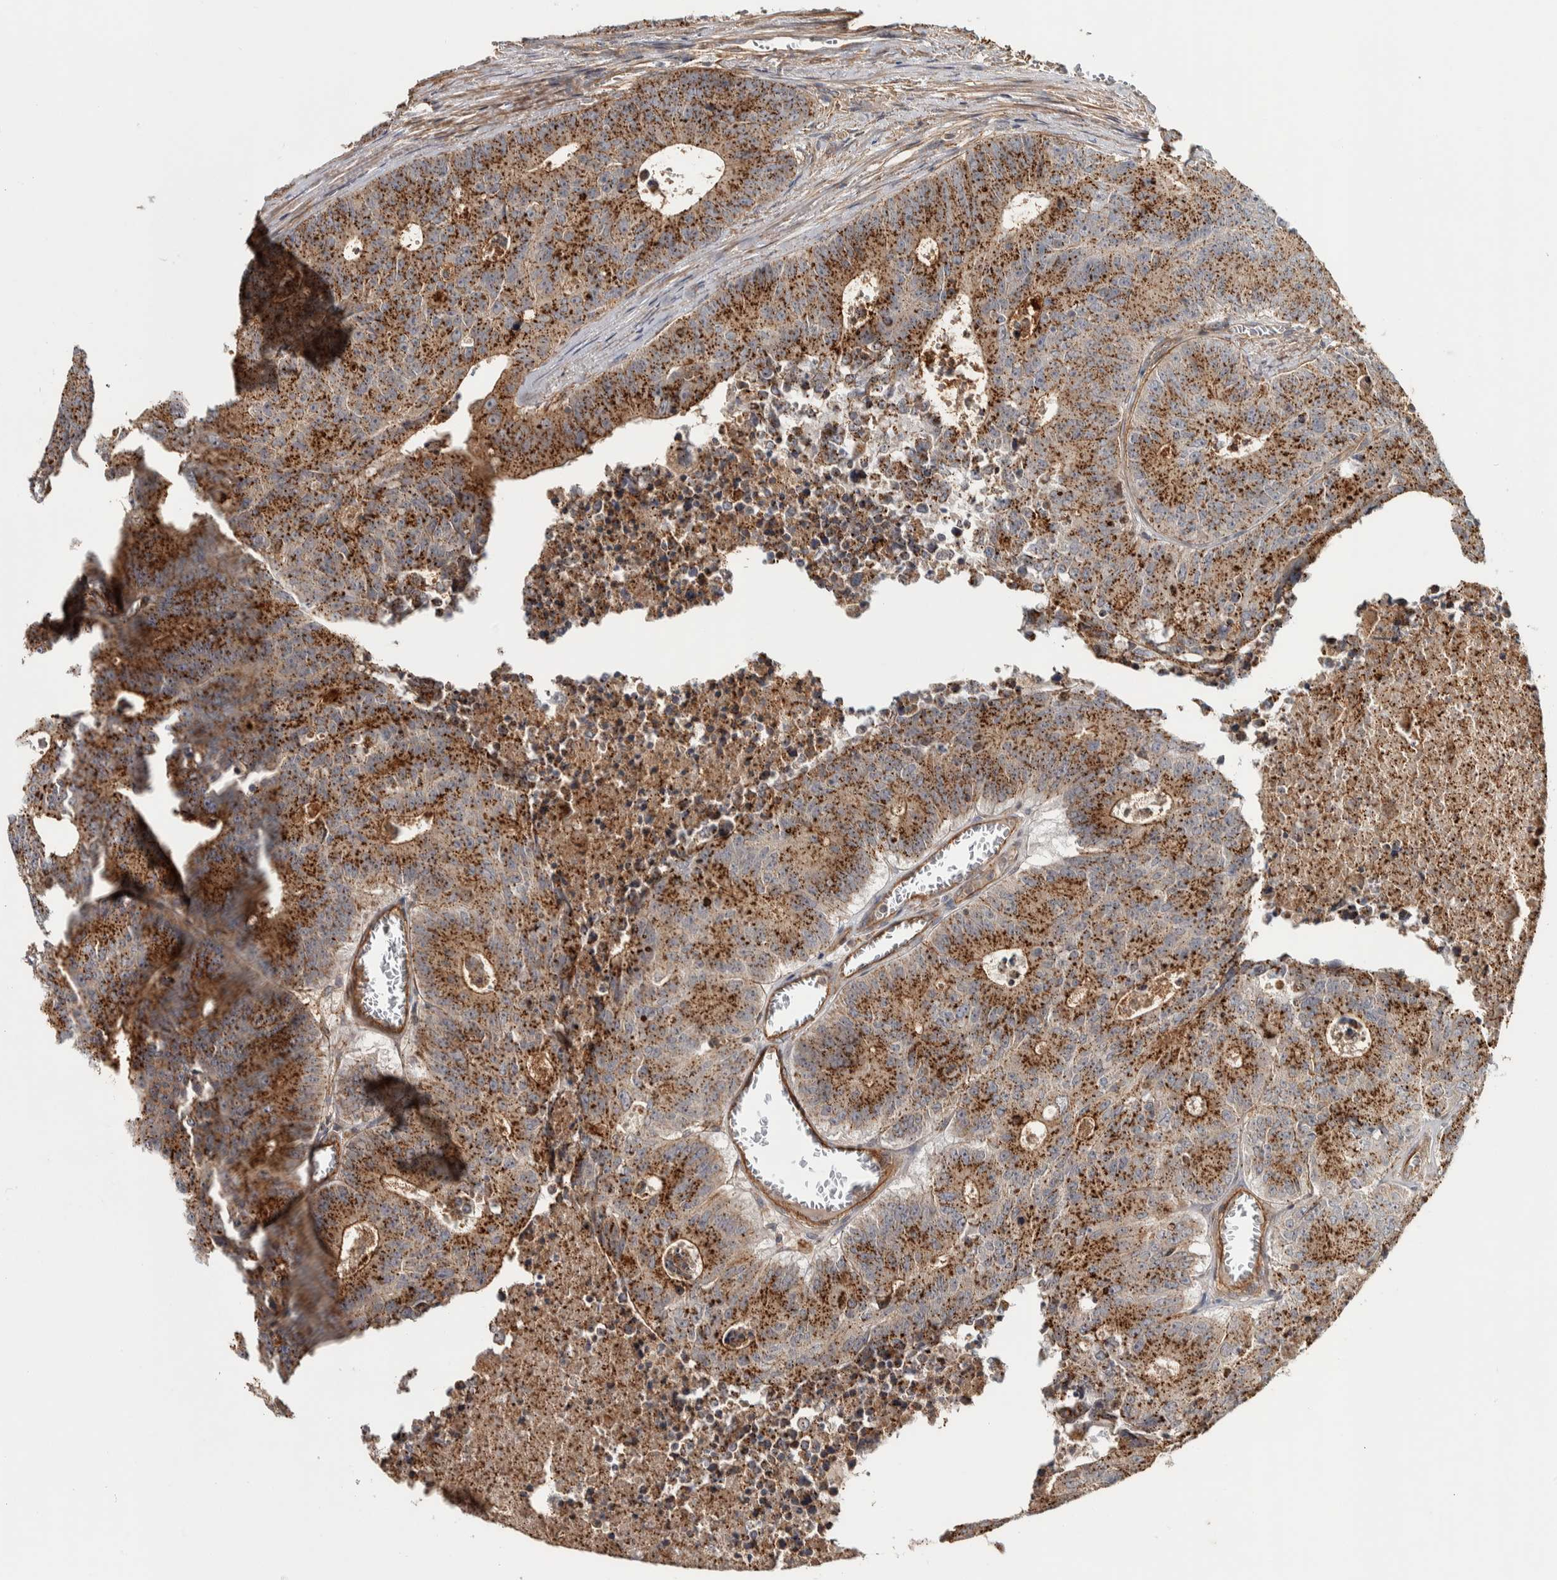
{"staining": {"intensity": "strong", "quantity": ">75%", "location": "cytoplasmic/membranous"}, "tissue": "colorectal cancer", "cell_type": "Tumor cells", "image_type": "cancer", "snomed": [{"axis": "morphology", "description": "Adenocarcinoma, NOS"}, {"axis": "topography", "description": "Colon"}], "caption": "A brown stain shows strong cytoplasmic/membranous expression of a protein in colorectal cancer tumor cells. (brown staining indicates protein expression, while blue staining denotes nuclei).", "gene": "CHMP4C", "patient": {"sex": "male", "age": 87}}